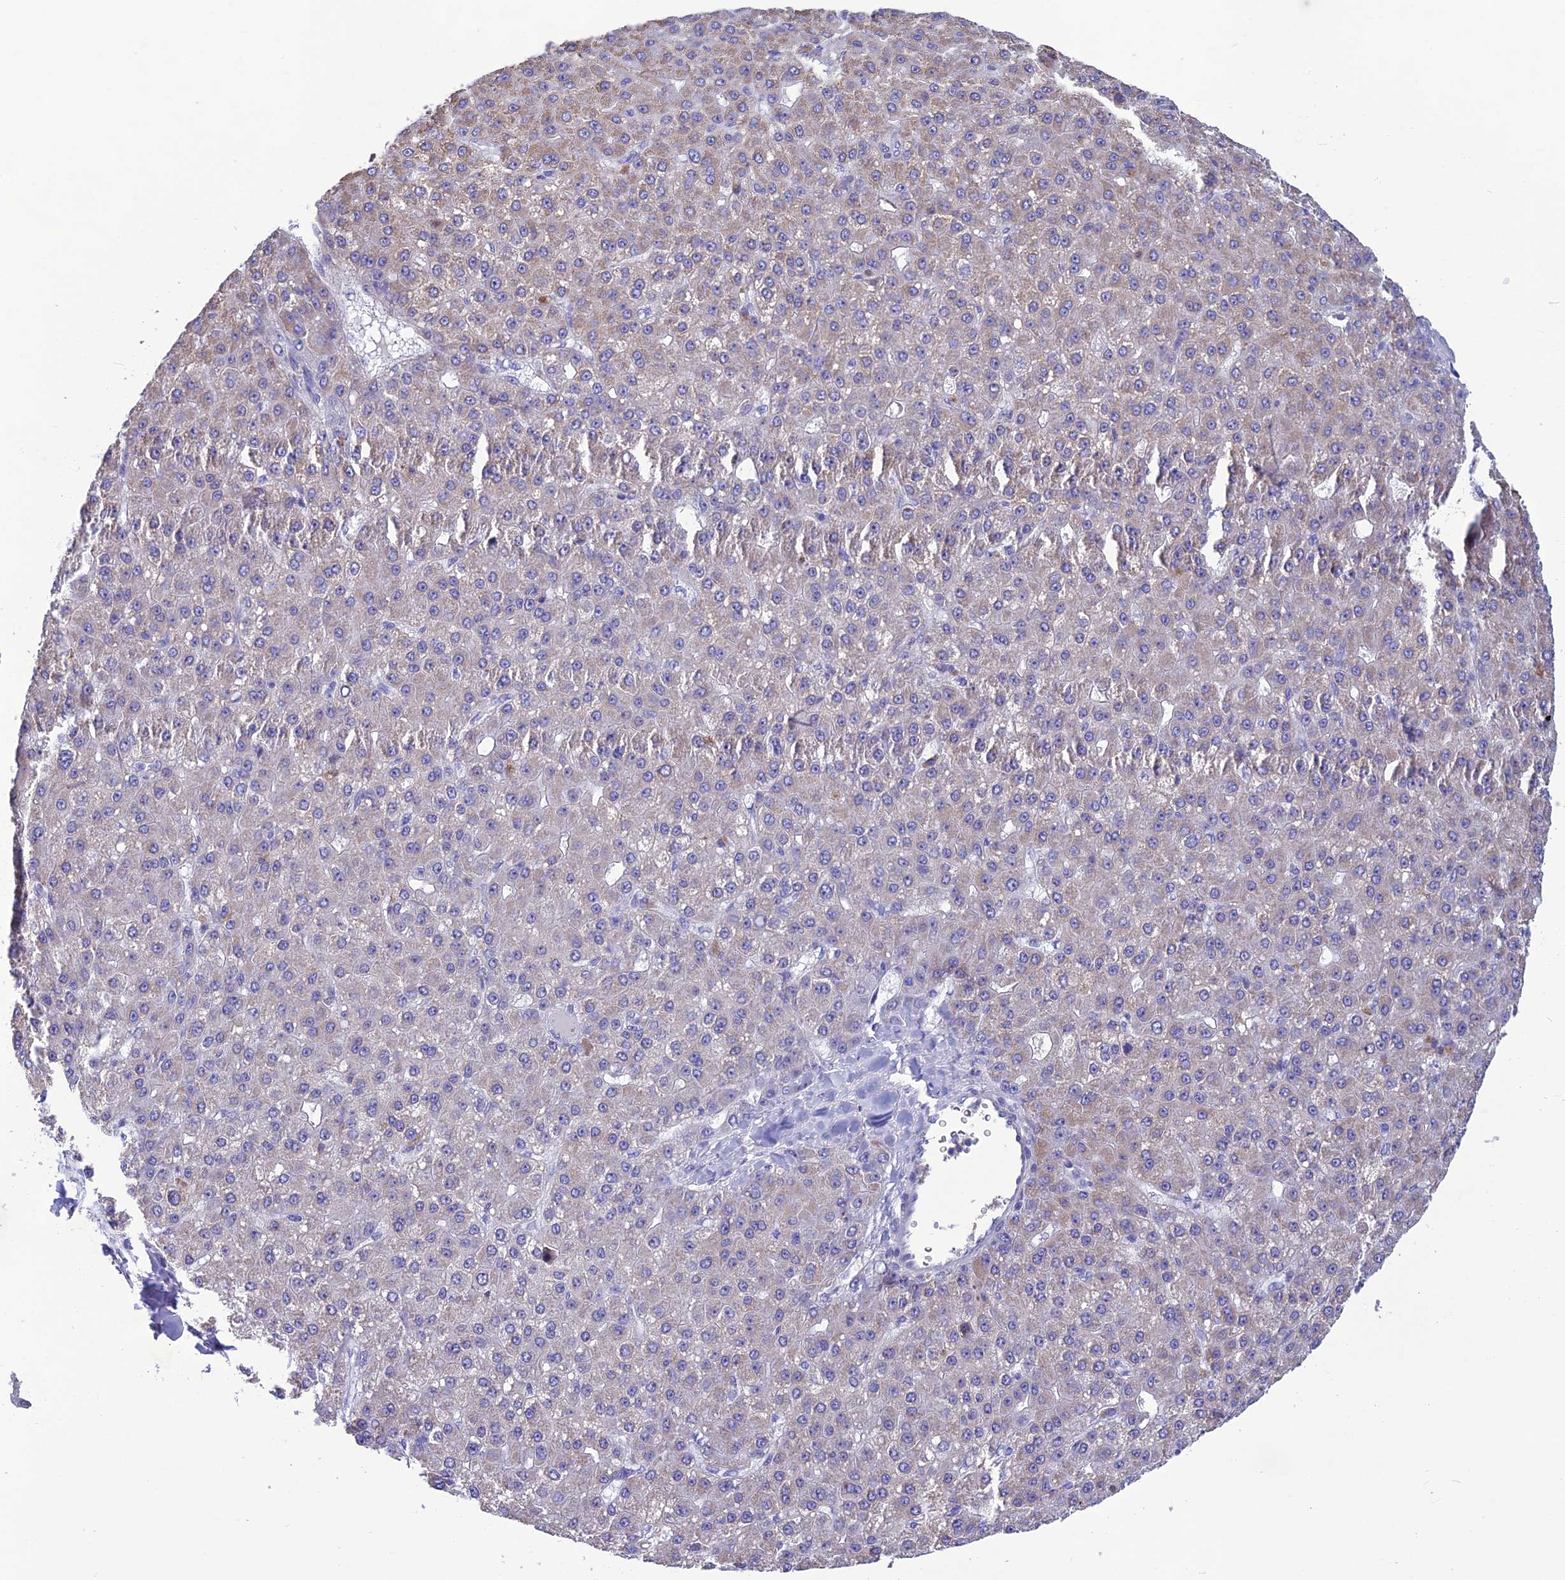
{"staining": {"intensity": "negative", "quantity": "none", "location": "none"}, "tissue": "liver cancer", "cell_type": "Tumor cells", "image_type": "cancer", "snomed": [{"axis": "morphology", "description": "Carcinoma, Hepatocellular, NOS"}, {"axis": "topography", "description": "Liver"}], "caption": "Histopathology image shows no significant protein staining in tumor cells of hepatocellular carcinoma (liver).", "gene": "BBS2", "patient": {"sex": "male", "age": 67}}